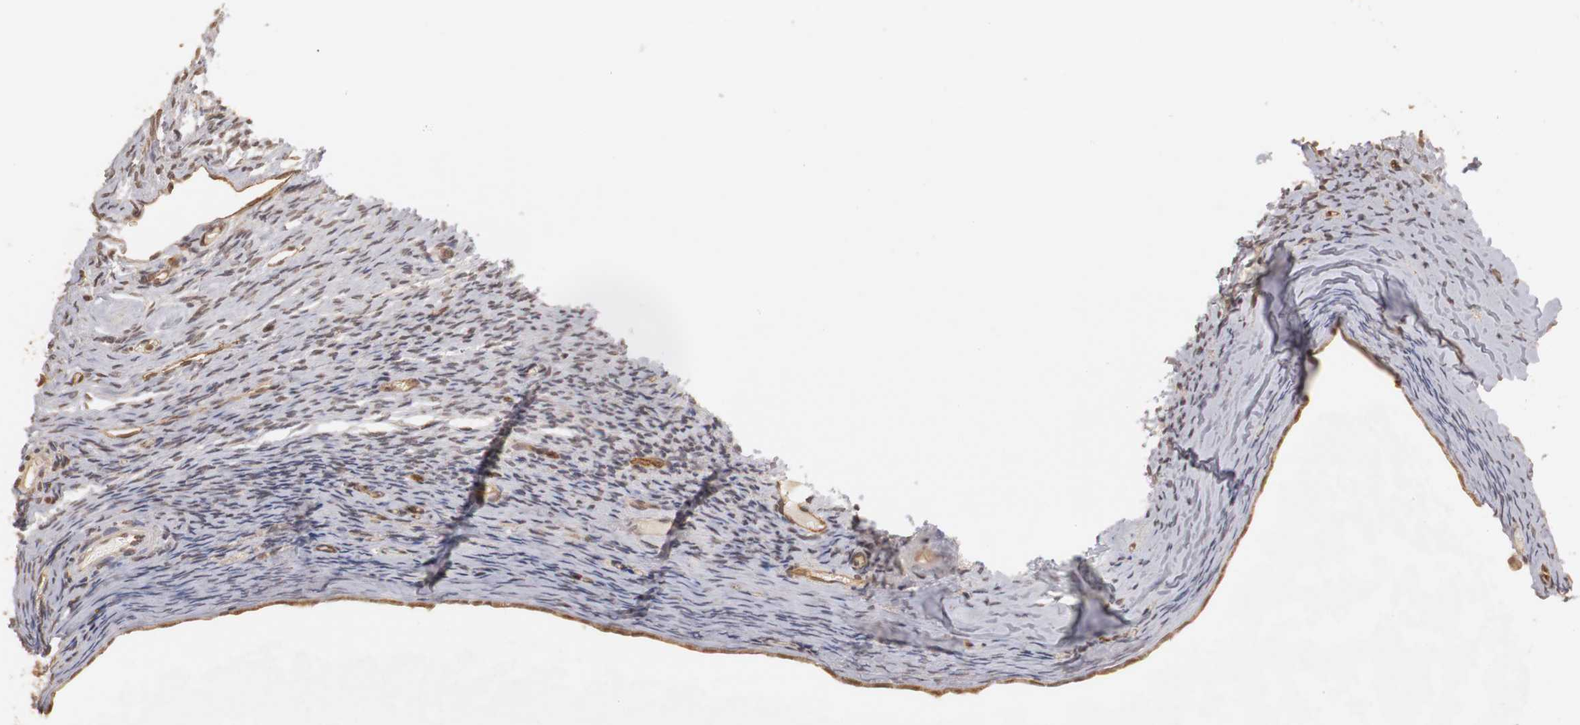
{"staining": {"intensity": "weak", "quantity": "25%-75%", "location": "cytoplasmic/membranous,nuclear"}, "tissue": "ovary", "cell_type": "Ovarian stroma cells", "image_type": "normal", "snomed": [{"axis": "morphology", "description": "Normal tissue, NOS"}, {"axis": "topography", "description": "Ovary"}], "caption": "Protein staining displays weak cytoplasmic/membranous,nuclear expression in about 25%-75% of ovarian stroma cells in benign ovary. (DAB (3,3'-diaminobenzidine) = brown stain, brightfield microscopy at high magnification).", "gene": "PLEKHA1", "patient": {"sex": "female", "age": 60}}